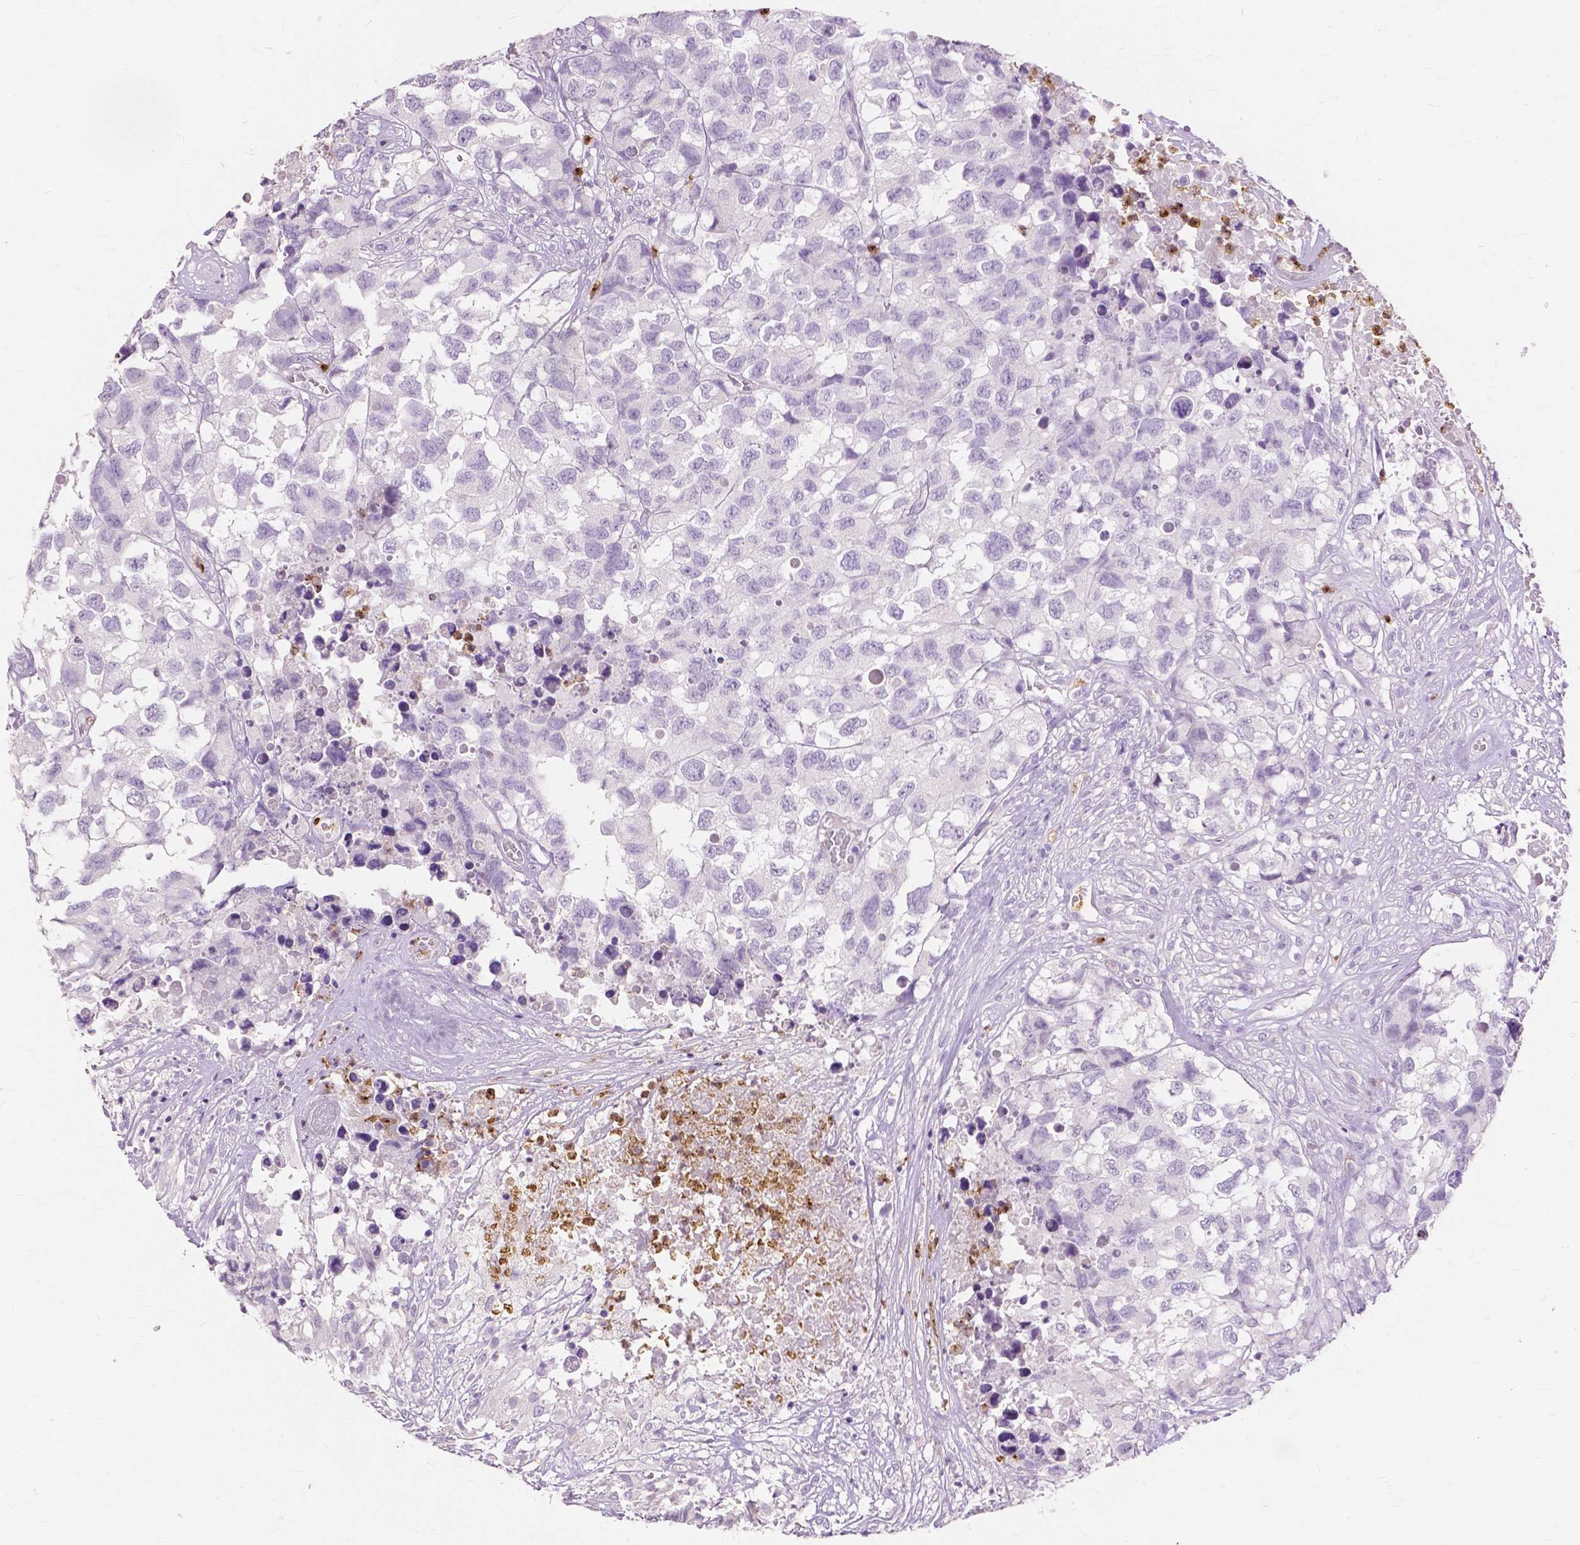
{"staining": {"intensity": "negative", "quantity": "none", "location": "none"}, "tissue": "testis cancer", "cell_type": "Tumor cells", "image_type": "cancer", "snomed": [{"axis": "morphology", "description": "Carcinoma, Embryonal, NOS"}, {"axis": "topography", "description": "Testis"}], "caption": "Tumor cells show no significant staining in testis embryonal carcinoma.", "gene": "CXCR2", "patient": {"sex": "male", "age": 83}}